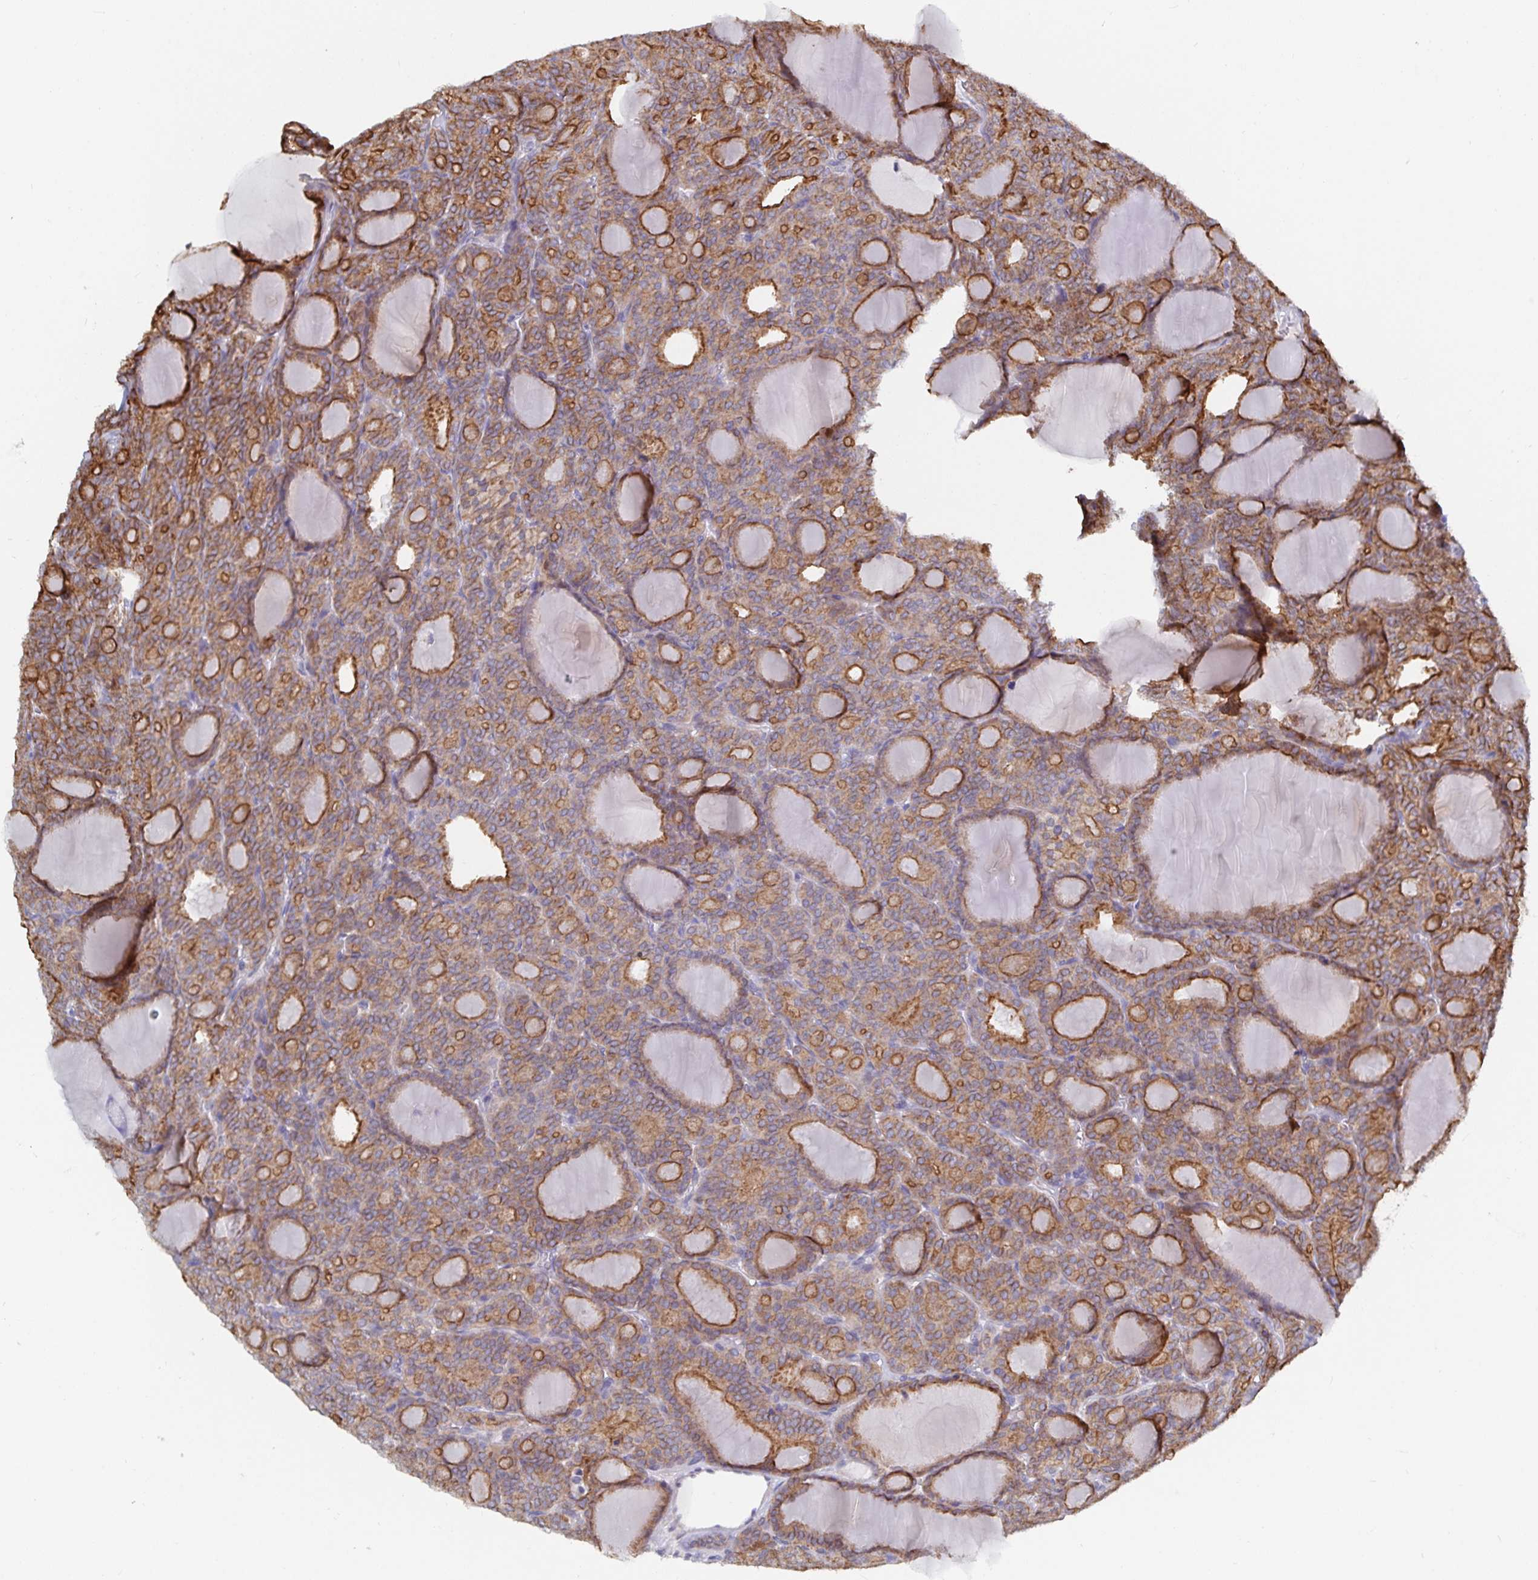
{"staining": {"intensity": "moderate", "quantity": "25%-75%", "location": "cytoplasmic/membranous"}, "tissue": "thyroid cancer", "cell_type": "Tumor cells", "image_type": "cancer", "snomed": [{"axis": "morphology", "description": "Follicular adenoma carcinoma, NOS"}, {"axis": "topography", "description": "Thyroid gland"}], "caption": "This is a micrograph of IHC staining of thyroid cancer, which shows moderate expression in the cytoplasmic/membranous of tumor cells.", "gene": "ZIK1", "patient": {"sex": "male", "age": 74}}